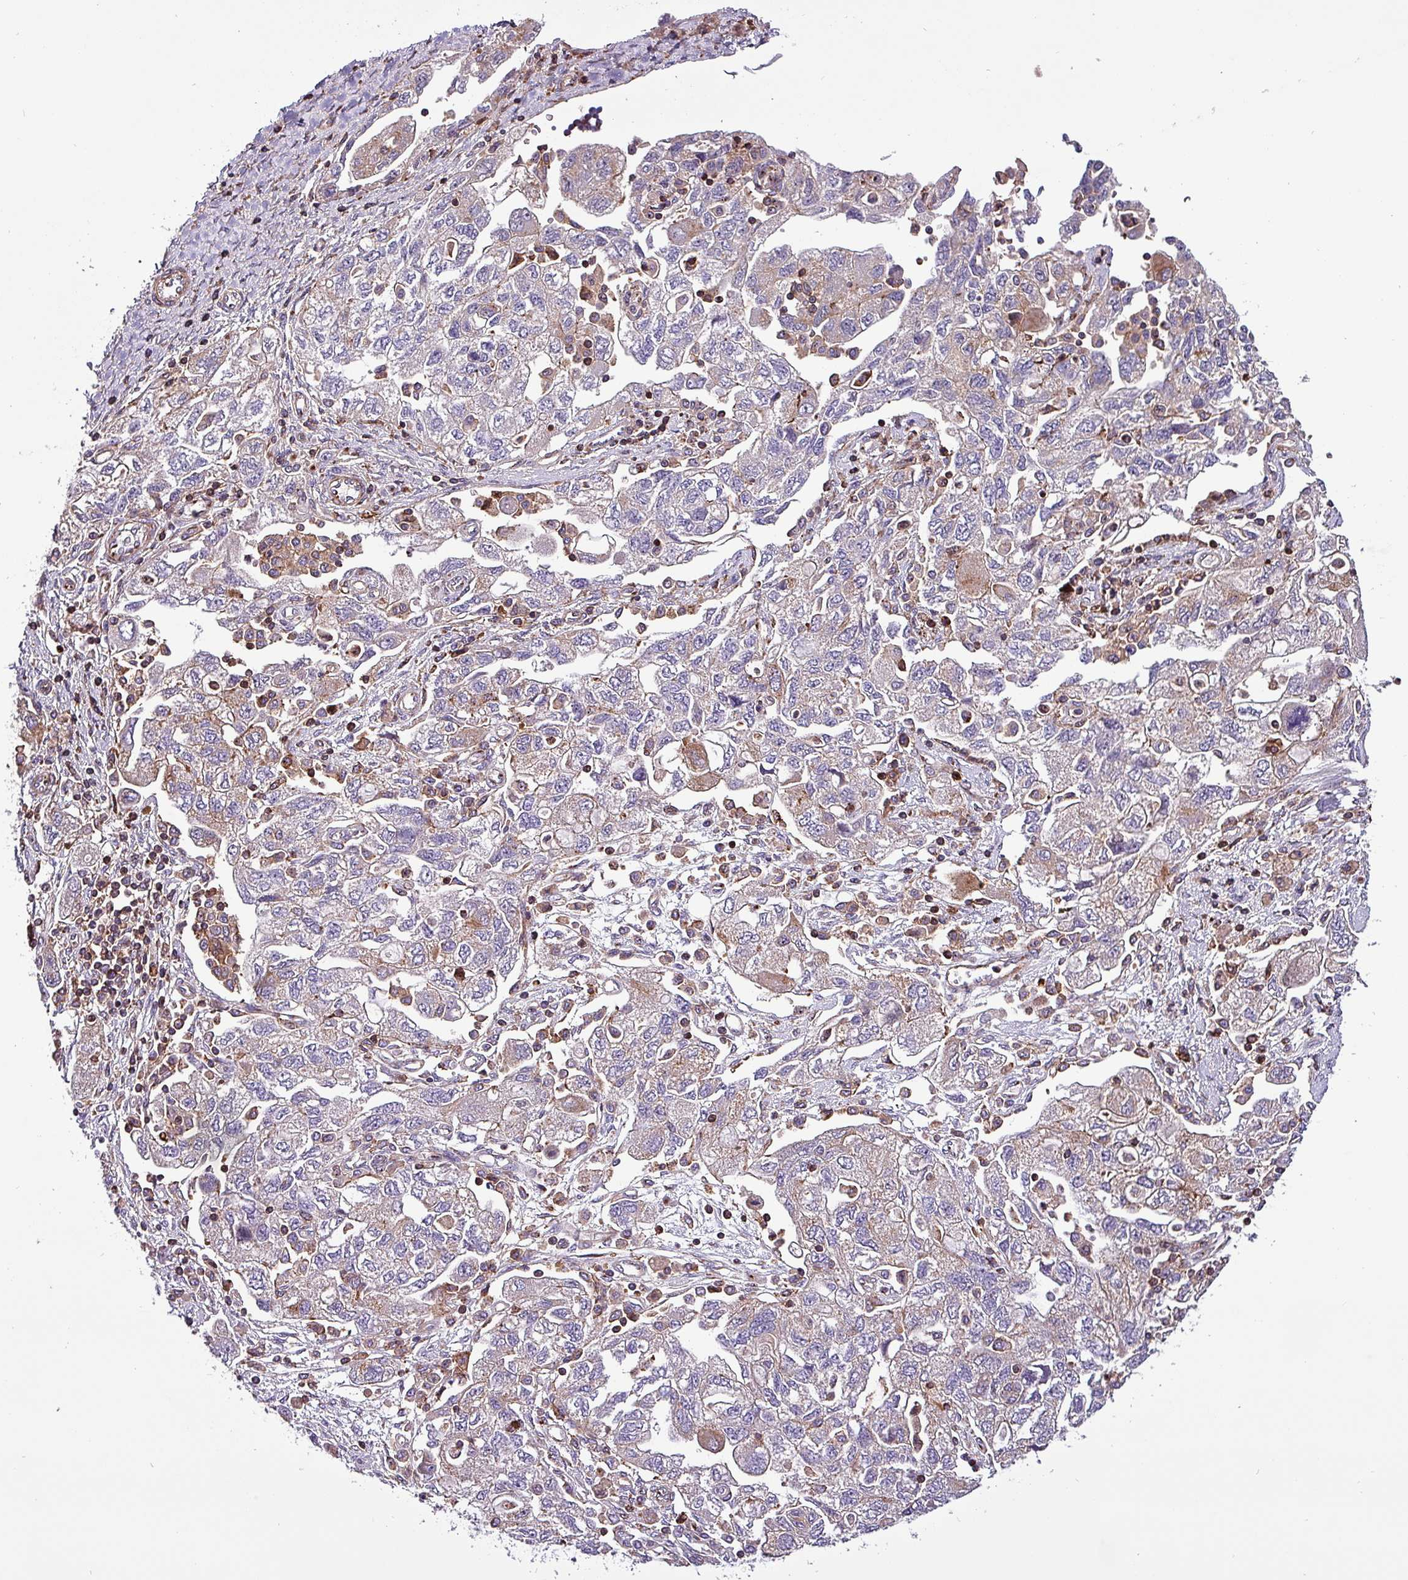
{"staining": {"intensity": "negative", "quantity": "none", "location": "none"}, "tissue": "ovarian cancer", "cell_type": "Tumor cells", "image_type": "cancer", "snomed": [{"axis": "morphology", "description": "Carcinoma, NOS"}, {"axis": "morphology", "description": "Cystadenocarcinoma, serous, NOS"}, {"axis": "topography", "description": "Ovary"}], "caption": "Protein analysis of serous cystadenocarcinoma (ovarian) reveals no significant positivity in tumor cells.", "gene": "VAMP4", "patient": {"sex": "female", "age": 69}}